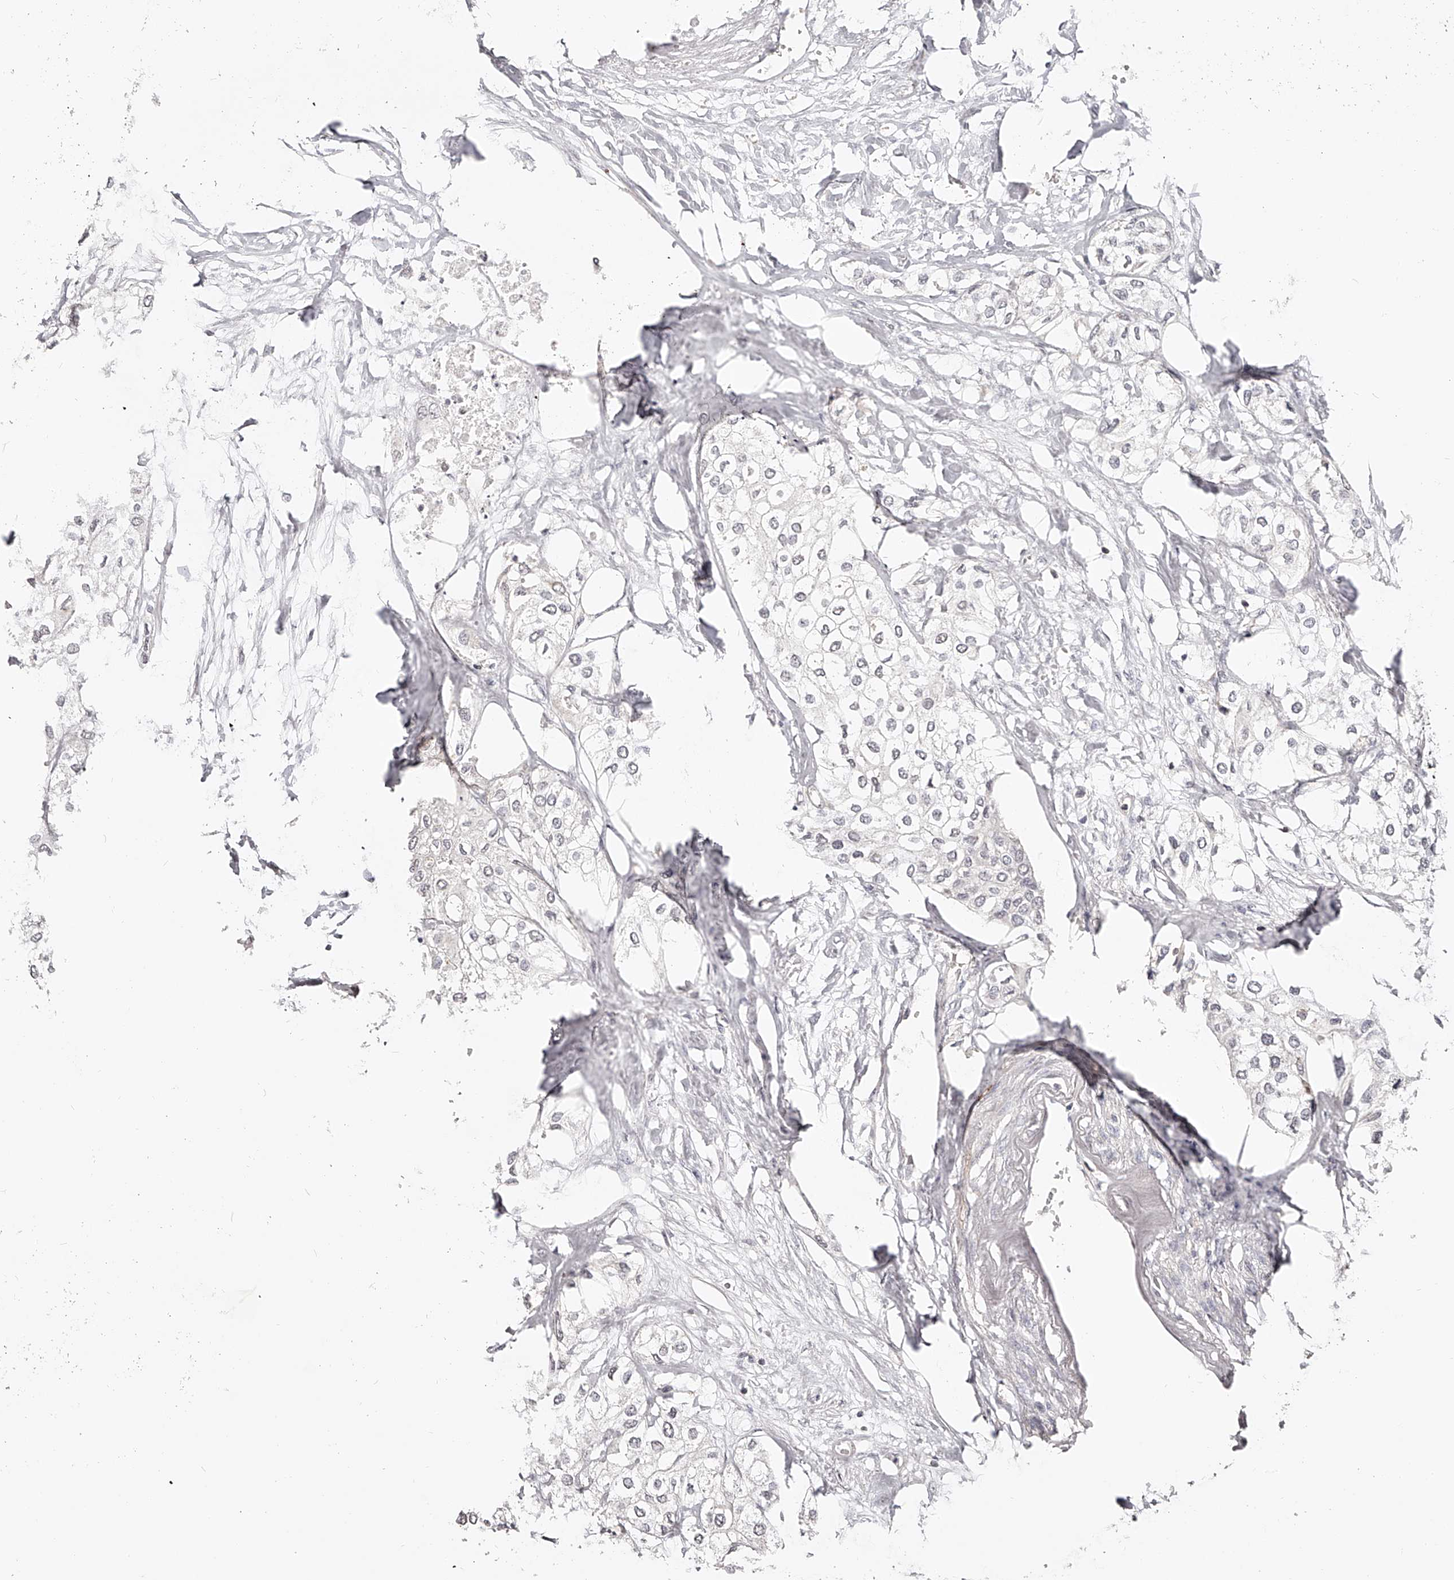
{"staining": {"intensity": "negative", "quantity": "none", "location": "none"}, "tissue": "urothelial cancer", "cell_type": "Tumor cells", "image_type": "cancer", "snomed": [{"axis": "morphology", "description": "Urothelial carcinoma, High grade"}, {"axis": "topography", "description": "Urinary bladder"}], "caption": "A photomicrograph of high-grade urothelial carcinoma stained for a protein displays no brown staining in tumor cells. (DAB (3,3'-diaminobenzidine) immunohistochemistry (IHC) with hematoxylin counter stain).", "gene": "ZNF789", "patient": {"sex": "male", "age": 64}}